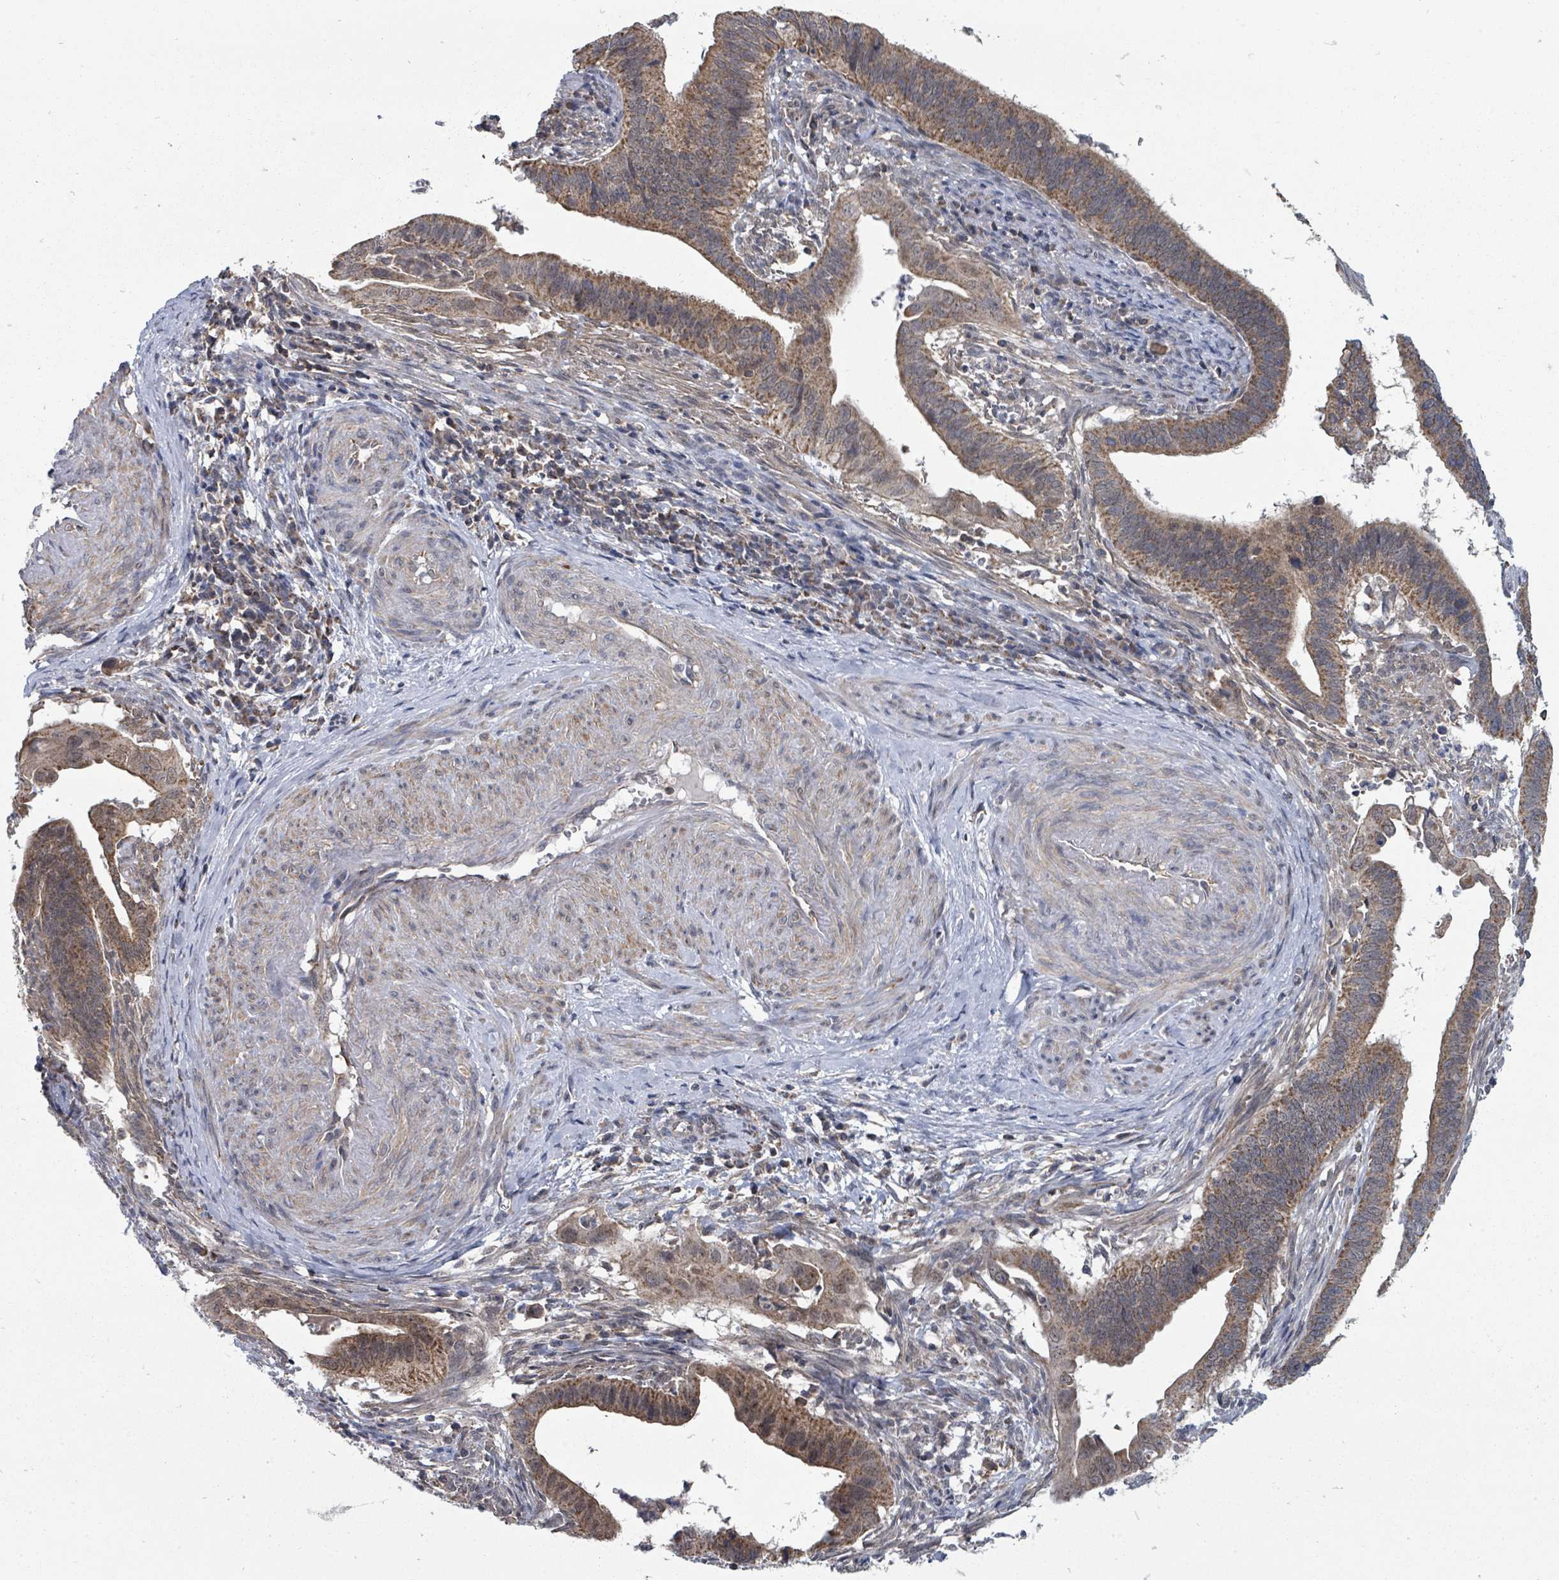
{"staining": {"intensity": "moderate", "quantity": ">75%", "location": "cytoplasmic/membranous,nuclear"}, "tissue": "cervical cancer", "cell_type": "Tumor cells", "image_type": "cancer", "snomed": [{"axis": "morphology", "description": "Adenocarcinoma, NOS"}, {"axis": "topography", "description": "Cervix"}], "caption": "High-magnification brightfield microscopy of adenocarcinoma (cervical) stained with DAB (brown) and counterstained with hematoxylin (blue). tumor cells exhibit moderate cytoplasmic/membranous and nuclear expression is present in approximately>75% of cells. The staining was performed using DAB to visualize the protein expression in brown, while the nuclei were stained in blue with hematoxylin (Magnification: 20x).", "gene": "MAGOHB", "patient": {"sex": "female", "age": 42}}